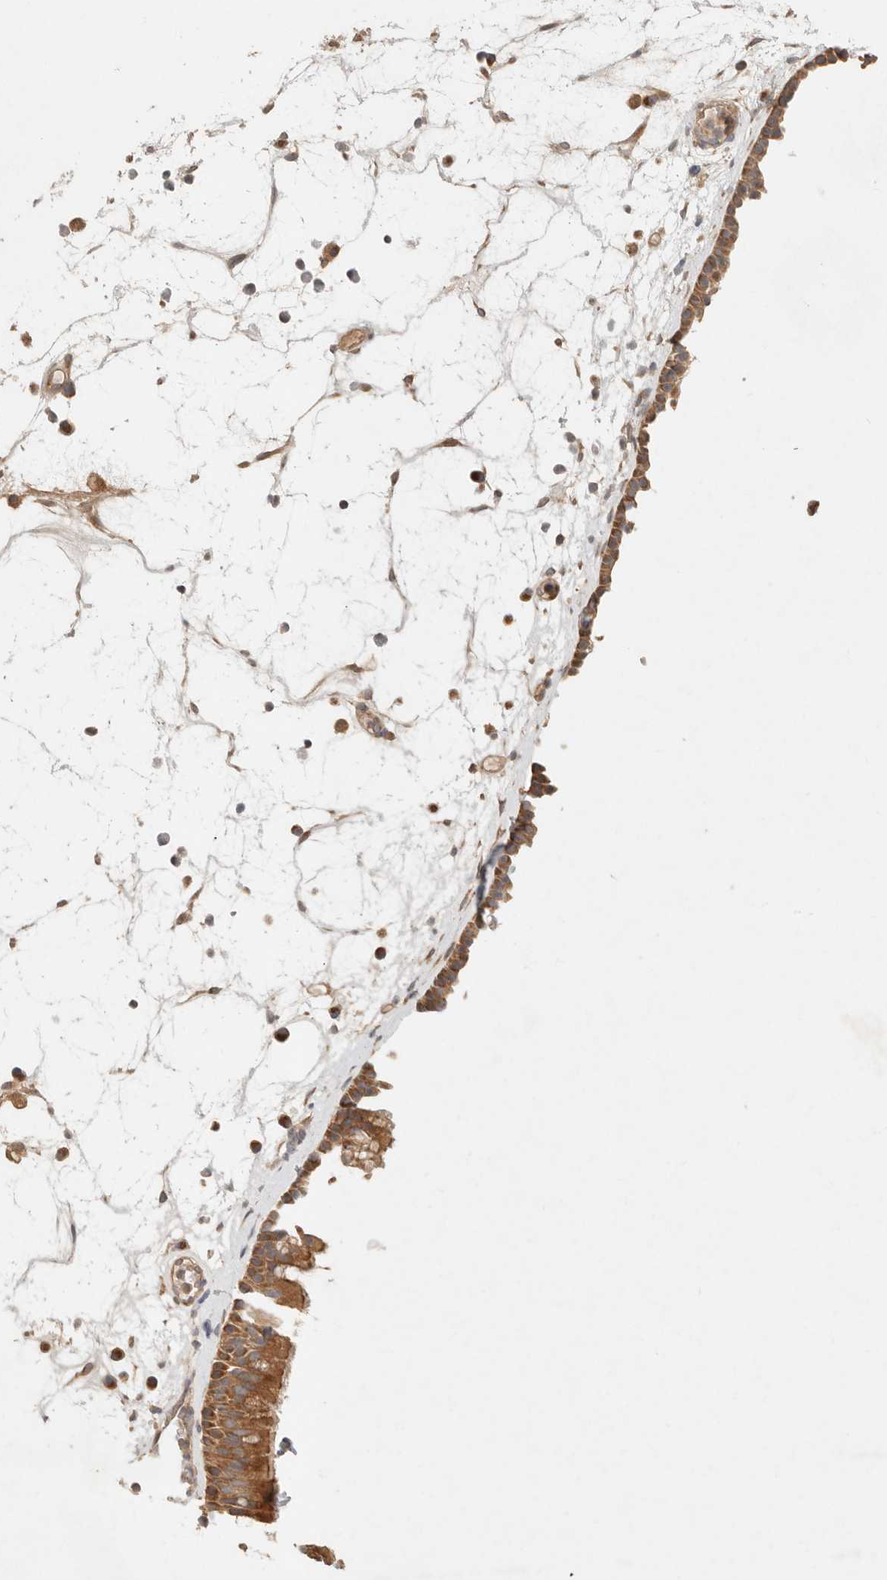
{"staining": {"intensity": "moderate", "quantity": ">75%", "location": "cytoplasmic/membranous"}, "tissue": "nasopharynx", "cell_type": "Respiratory epithelial cells", "image_type": "normal", "snomed": [{"axis": "morphology", "description": "Normal tissue, NOS"}, {"axis": "morphology", "description": "Inflammation, NOS"}, {"axis": "morphology", "description": "Malignant melanoma, Metastatic site"}, {"axis": "topography", "description": "Nasopharynx"}], "caption": "Immunohistochemical staining of unremarkable human nasopharynx reveals medium levels of moderate cytoplasmic/membranous expression in about >75% of respiratory epithelial cells. Using DAB (brown) and hematoxylin (blue) stains, captured at high magnification using brightfield microscopy.", "gene": "HECTD3", "patient": {"sex": "male", "age": 70}}